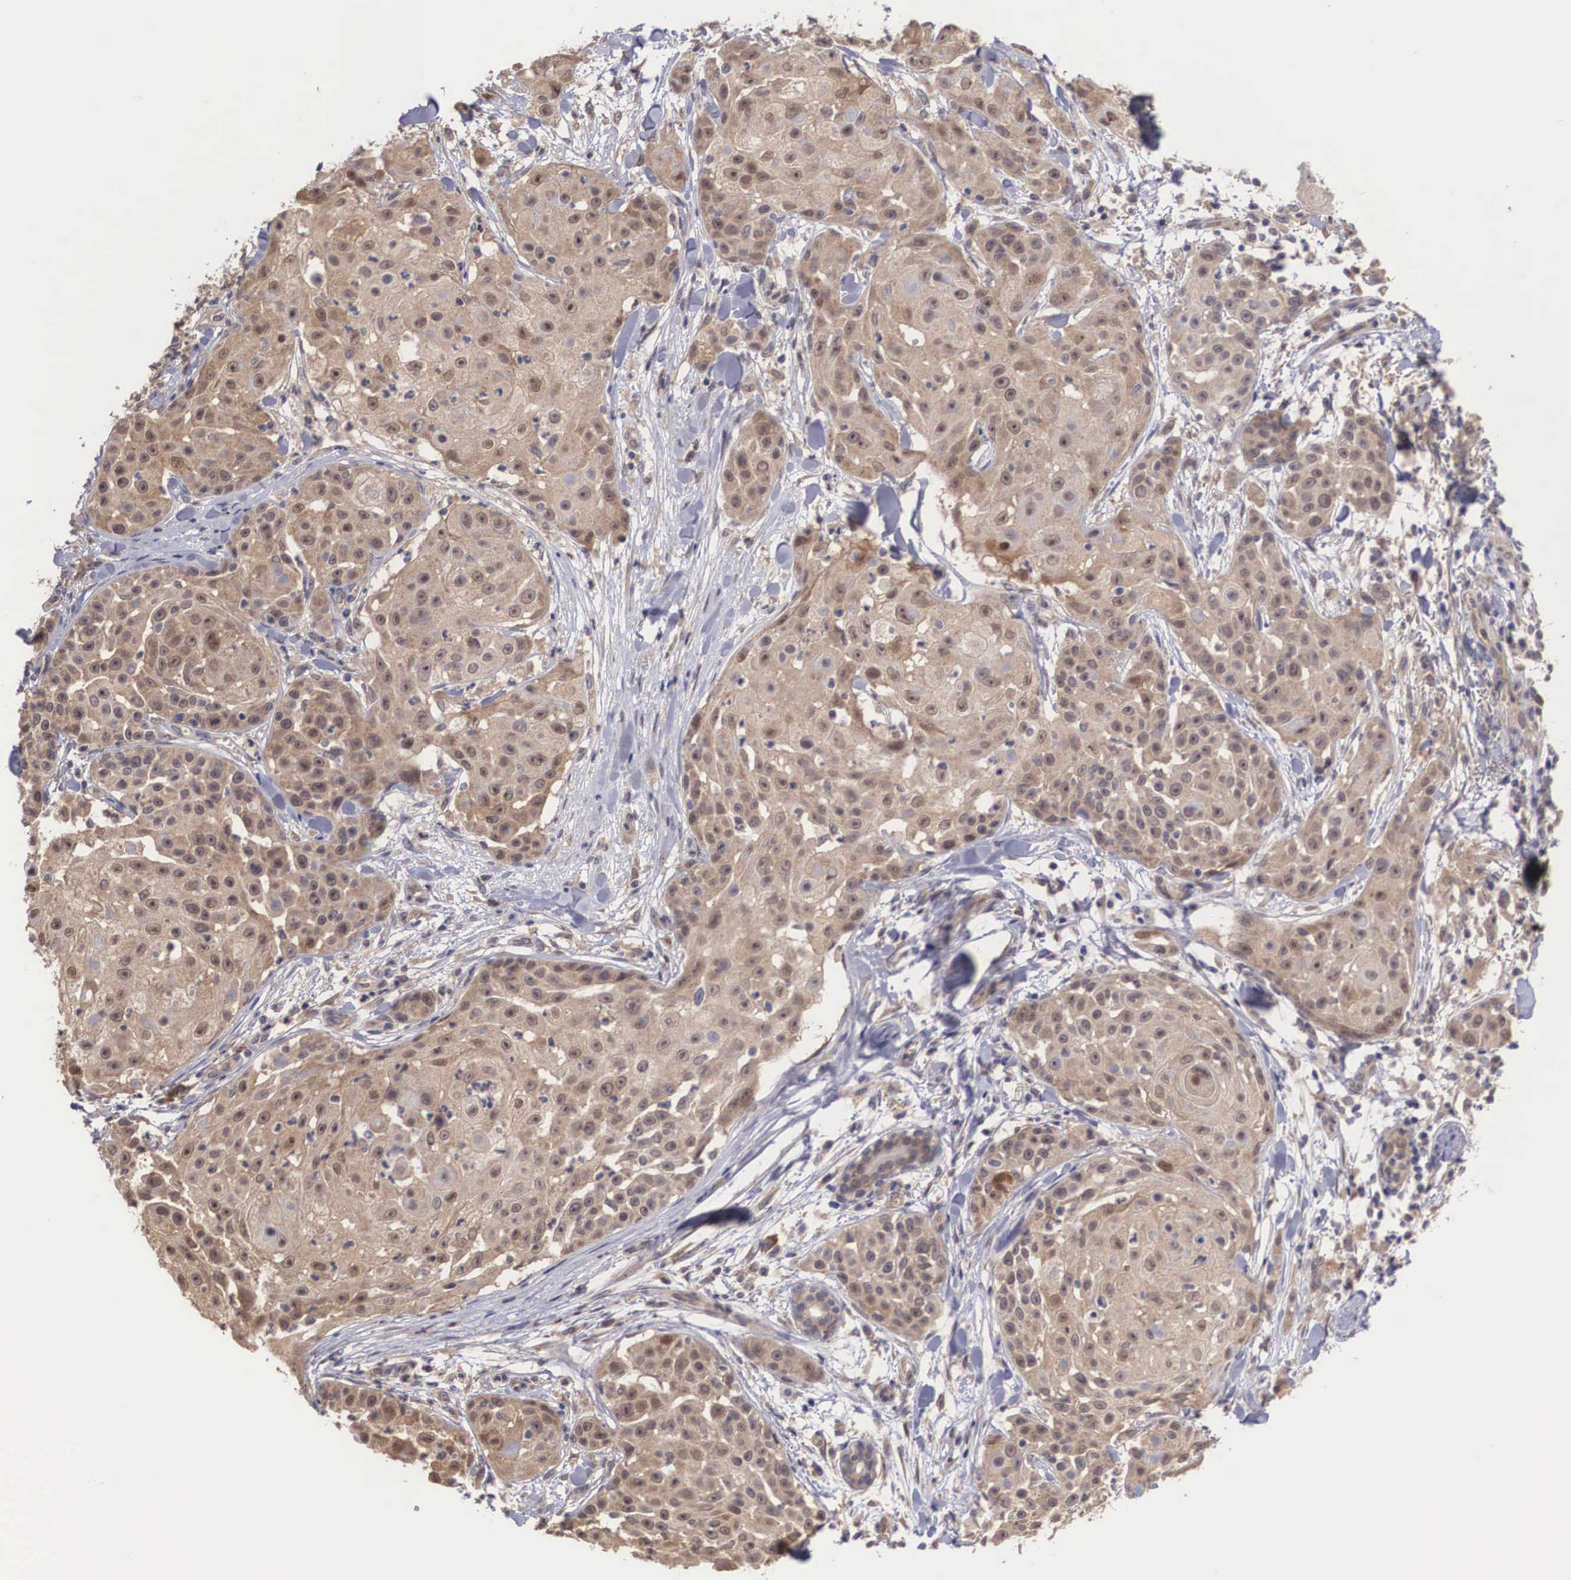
{"staining": {"intensity": "moderate", "quantity": ">75%", "location": "cytoplasmic/membranous,nuclear"}, "tissue": "skin cancer", "cell_type": "Tumor cells", "image_type": "cancer", "snomed": [{"axis": "morphology", "description": "Squamous cell carcinoma, NOS"}, {"axis": "topography", "description": "Skin"}], "caption": "Protein staining by immunohistochemistry (IHC) demonstrates moderate cytoplasmic/membranous and nuclear expression in about >75% of tumor cells in skin cancer. The staining is performed using DAB (3,3'-diaminobenzidine) brown chromogen to label protein expression. The nuclei are counter-stained blue using hematoxylin.", "gene": "DNAJB7", "patient": {"sex": "female", "age": 57}}